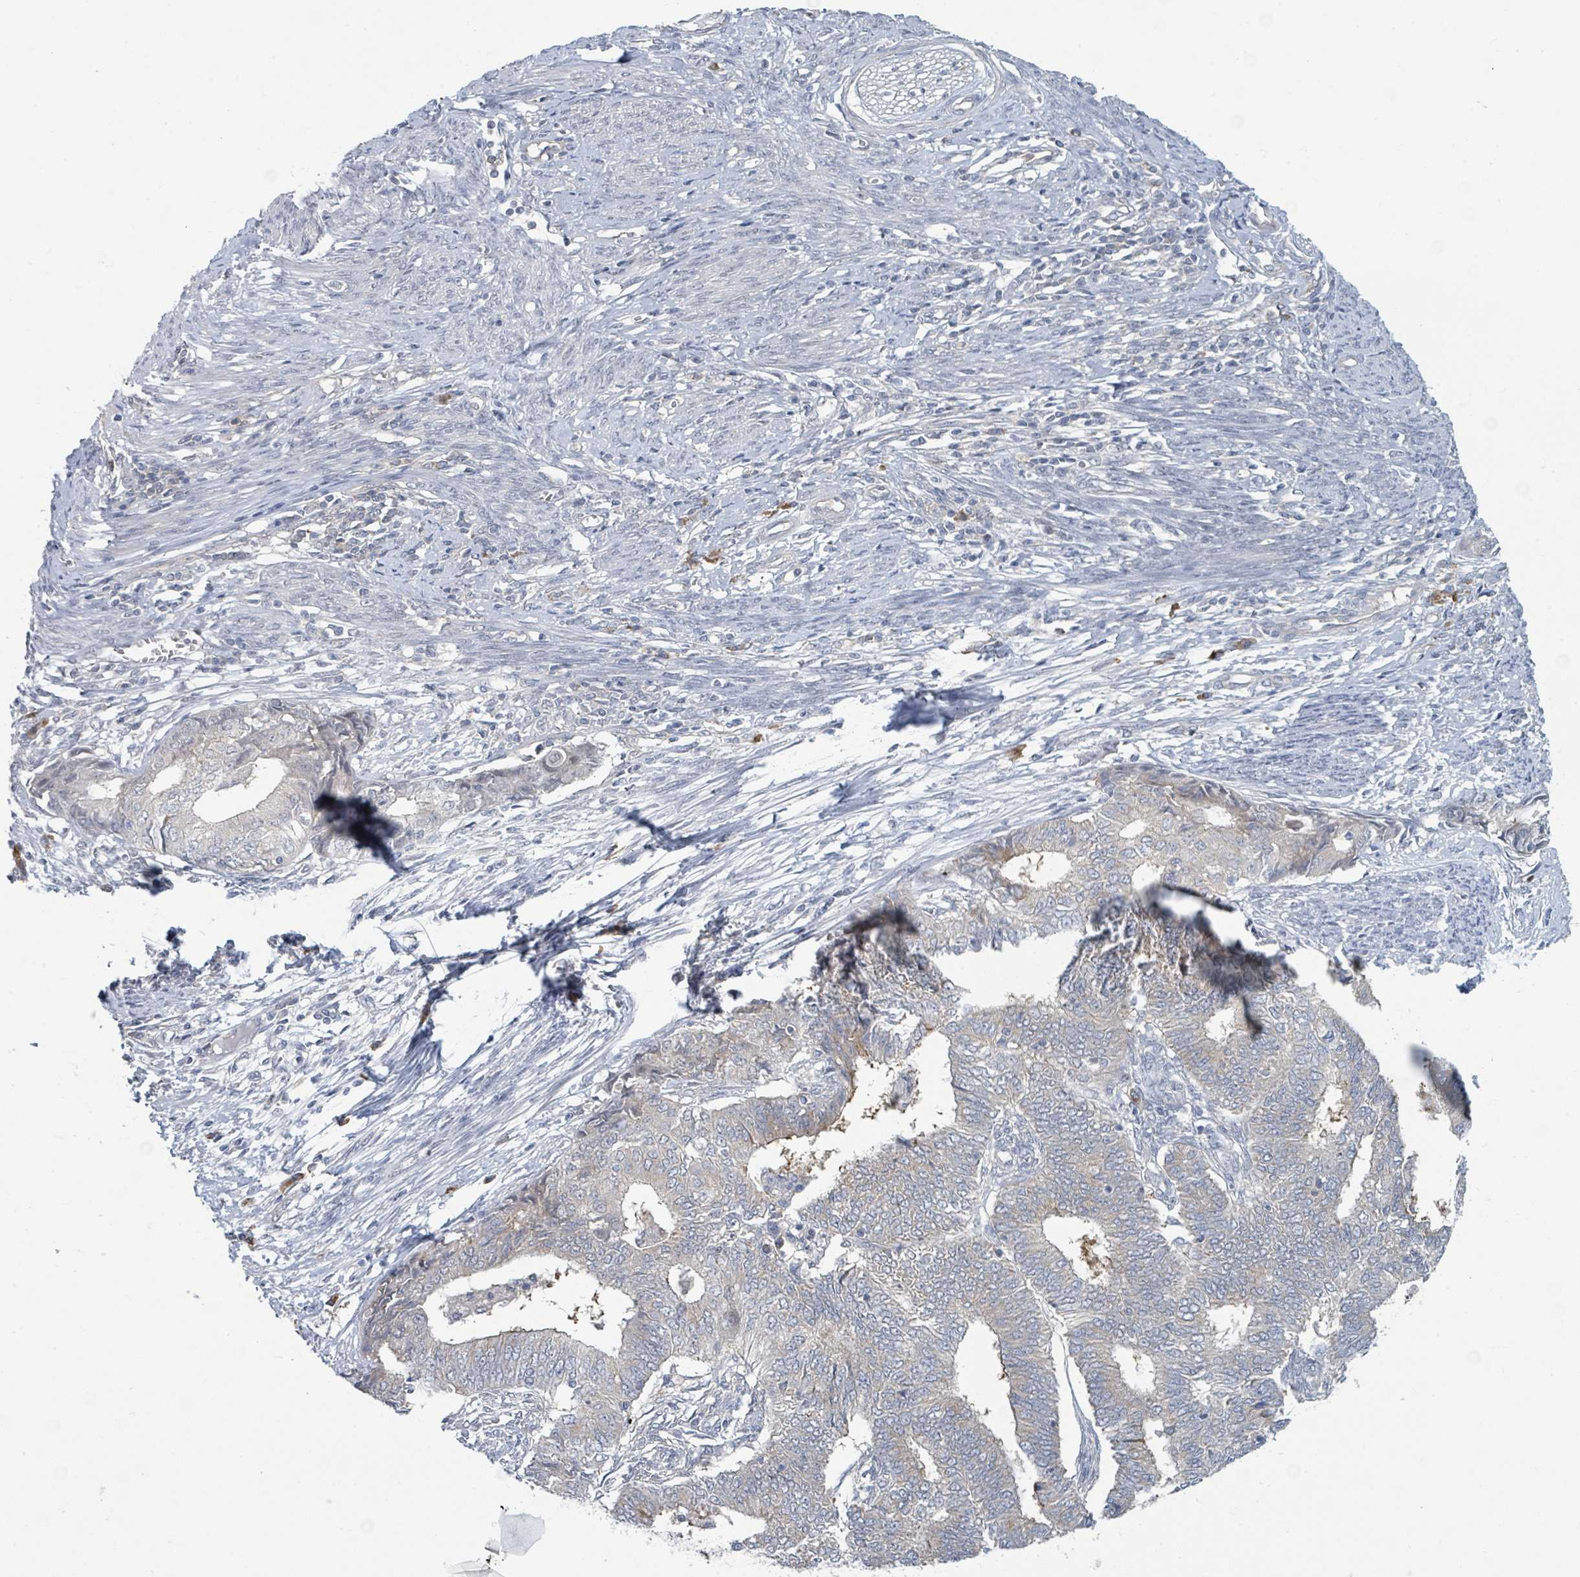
{"staining": {"intensity": "negative", "quantity": "none", "location": "none"}, "tissue": "endometrial cancer", "cell_type": "Tumor cells", "image_type": "cancer", "snomed": [{"axis": "morphology", "description": "Adenocarcinoma, NOS"}, {"axis": "topography", "description": "Endometrium"}], "caption": "A high-resolution micrograph shows IHC staining of adenocarcinoma (endometrial), which shows no significant expression in tumor cells.", "gene": "ANKRD55", "patient": {"sex": "female", "age": 62}}